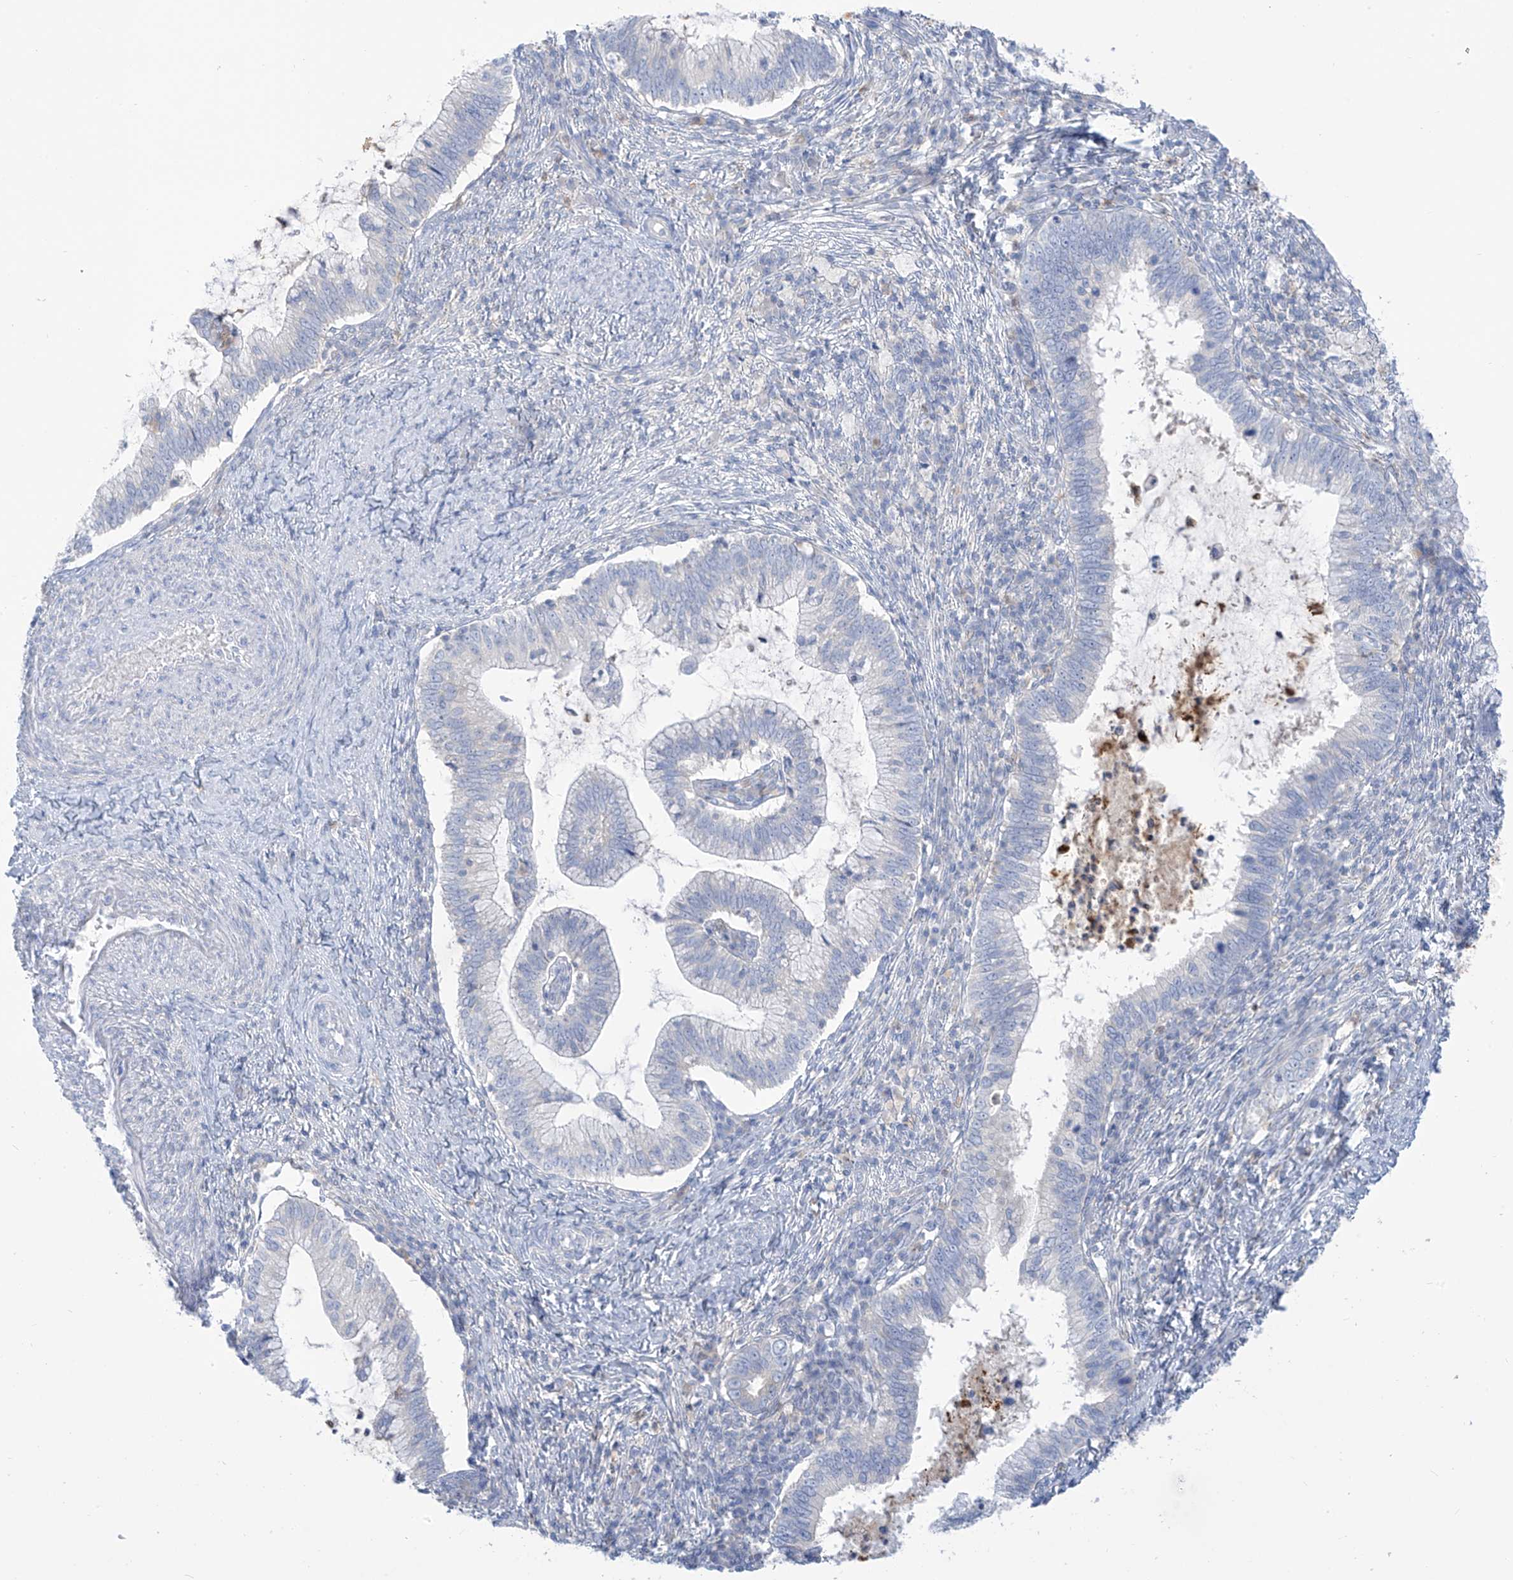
{"staining": {"intensity": "negative", "quantity": "none", "location": "none"}, "tissue": "cervical cancer", "cell_type": "Tumor cells", "image_type": "cancer", "snomed": [{"axis": "morphology", "description": "Adenocarcinoma, NOS"}, {"axis": "topography", "description": "Cervix"}], "caption": "Cervical cancer stained for a protein using IHC displays no positivity tumor cells.", "gene": "FABP2", "patient": {"sex": "female", "age": 36}}